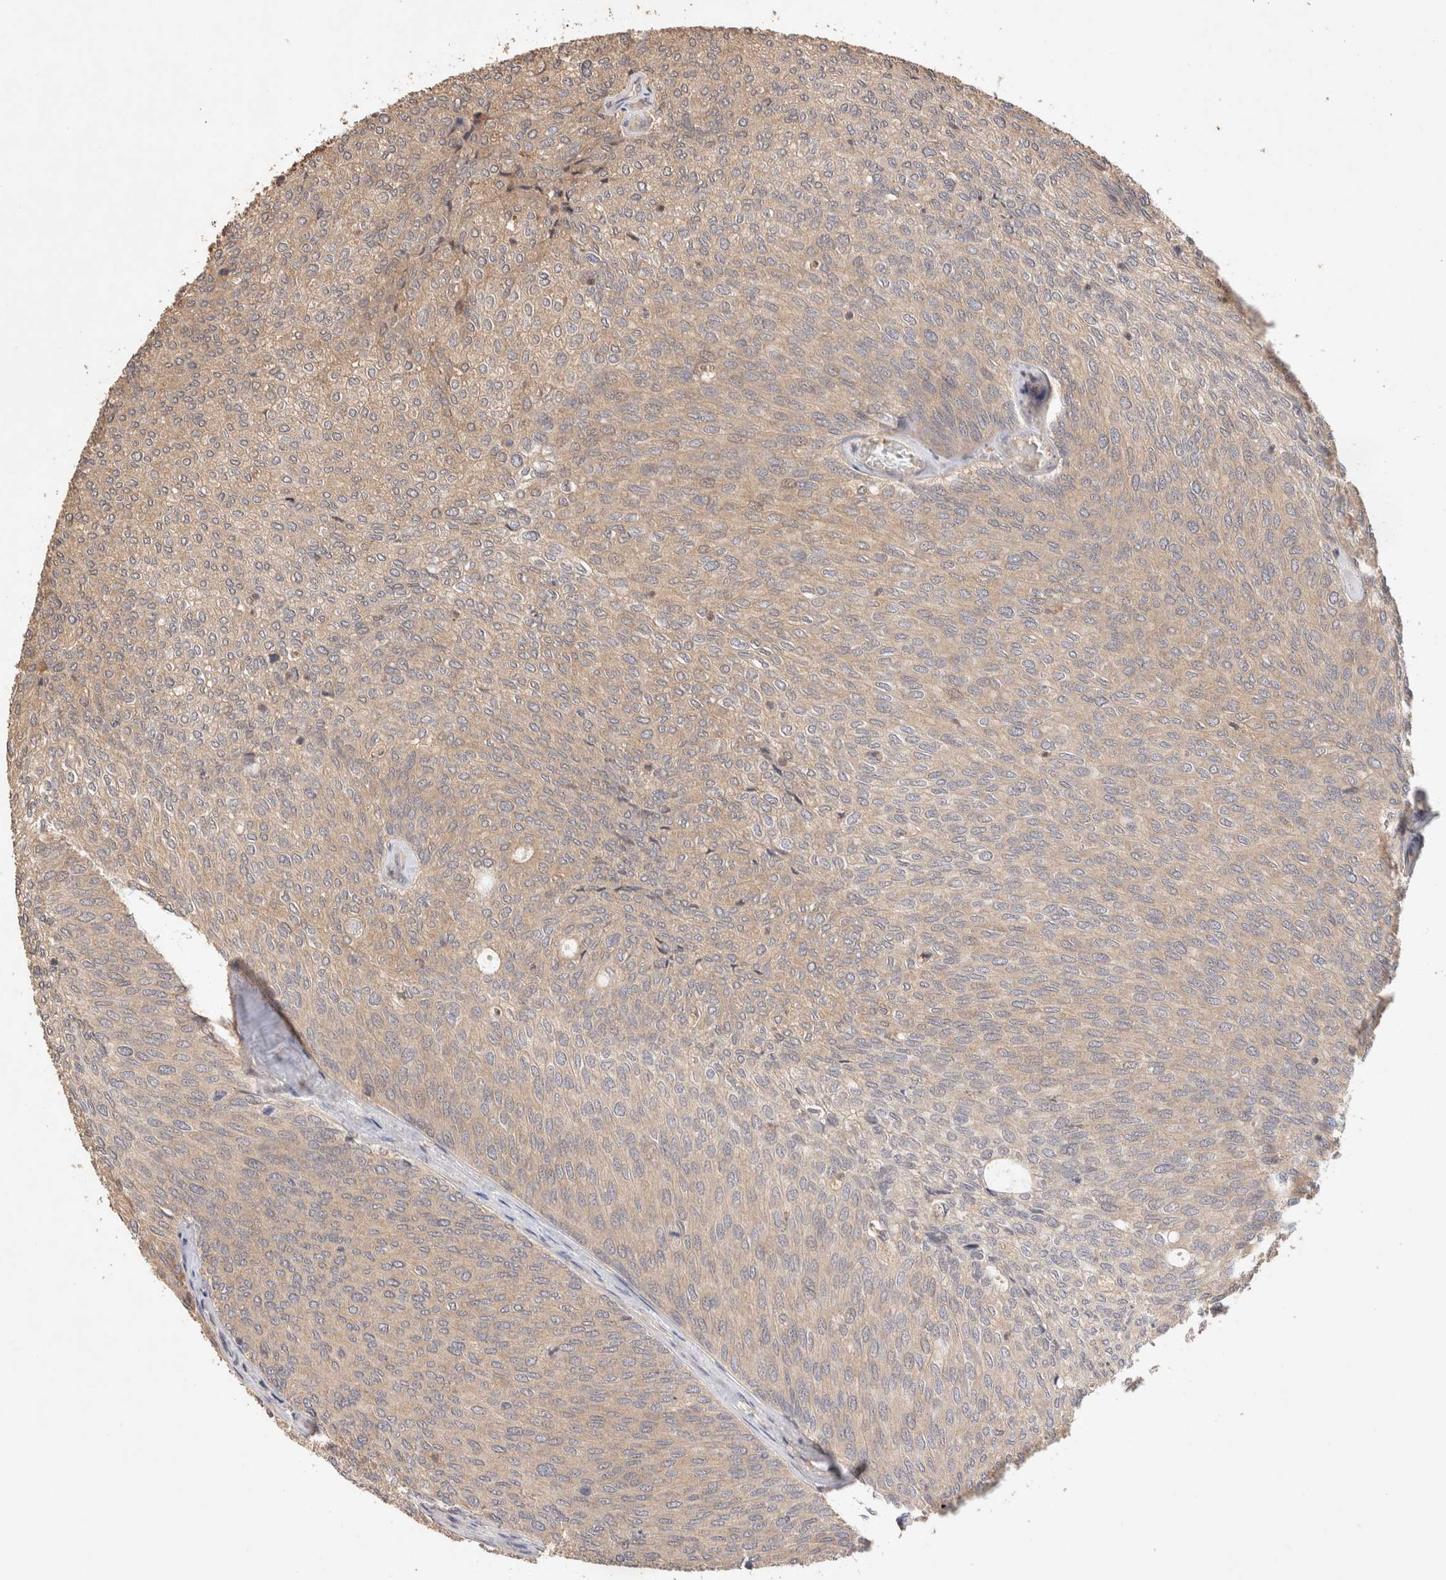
{"staining": {"intensity": "weak", "quantity": ">75%", "location": "cytoplasmic/membranous"}, "tissue": "urothelial cancer", "cell_type": "Tumor cells", "image_type": "cancer", "snomed": [{"axis": "morphology", "description": "Urothelial carcinoma, Low grade"}, {"axis": "topography", "description": "Urinary bladder"}], "caption": "Protein expression analysis of urothelial cancer shows weak cytoplasmic/membranous positivity in about >75% of tumor cells.", "gene": "NSMAF", "patient": {"sex": "female", "age": 79}}